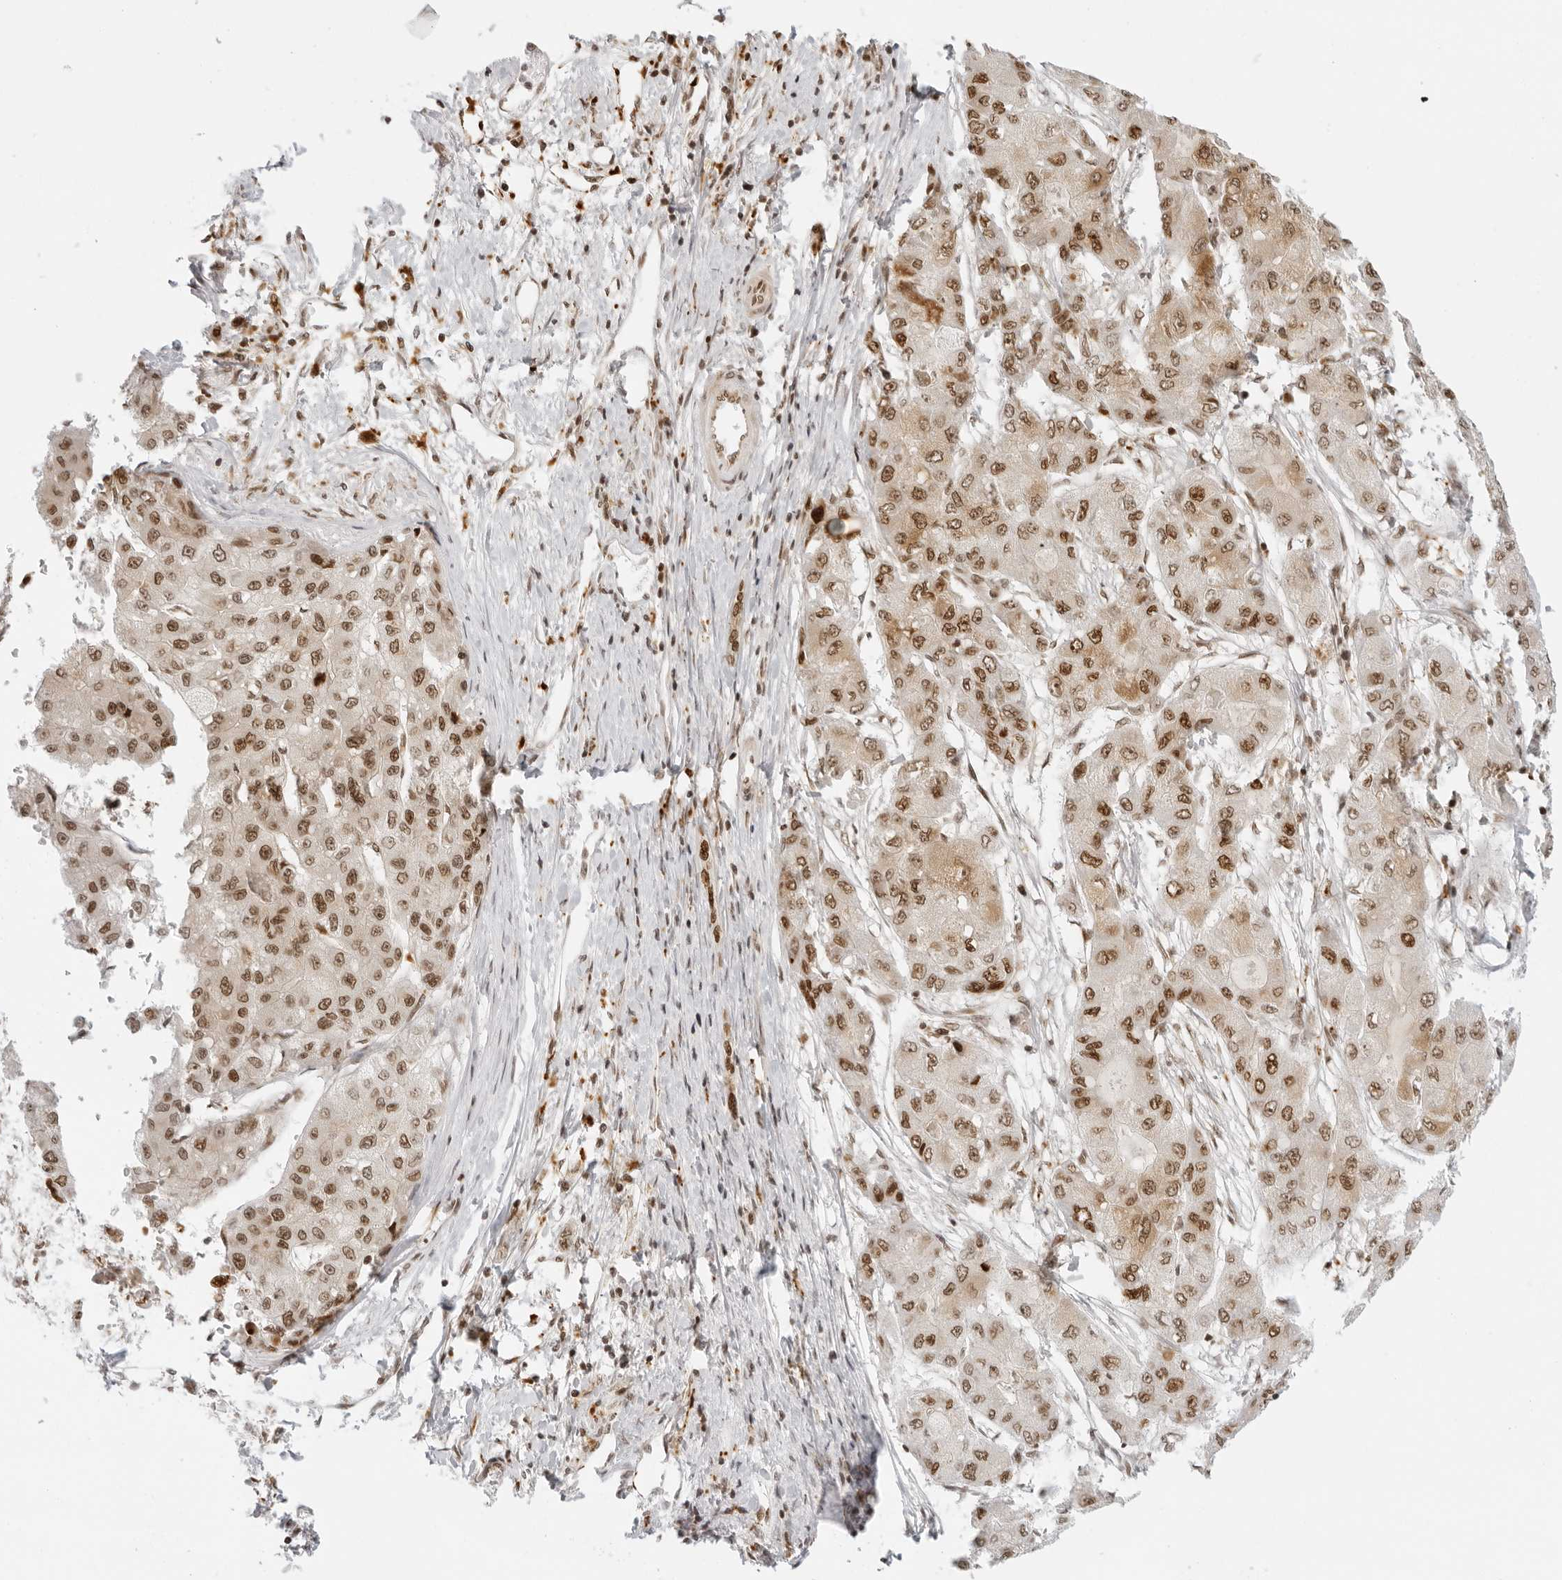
{"staining": {"intensity": "moderate", "quantity": ">75%", "location": "nuclear"}, "tissue": "liver cancer", "cell_type": "Tumor cells", "image_type": "cancer", "snomed": [{"axis": "morphology", "description": "Carcinoma, Hepatocellular, NOS"}, {"axis": "topography", "description": "Liver"}], "caption": "There is medium levels of moderate nuclear expression in tumor cells of hepatocellular carcinoma (liver), as demonstrated by immunohistochemical staining (brown color).", "gene": "RCC1", "patient": {"sex": "male", "age": 80}}